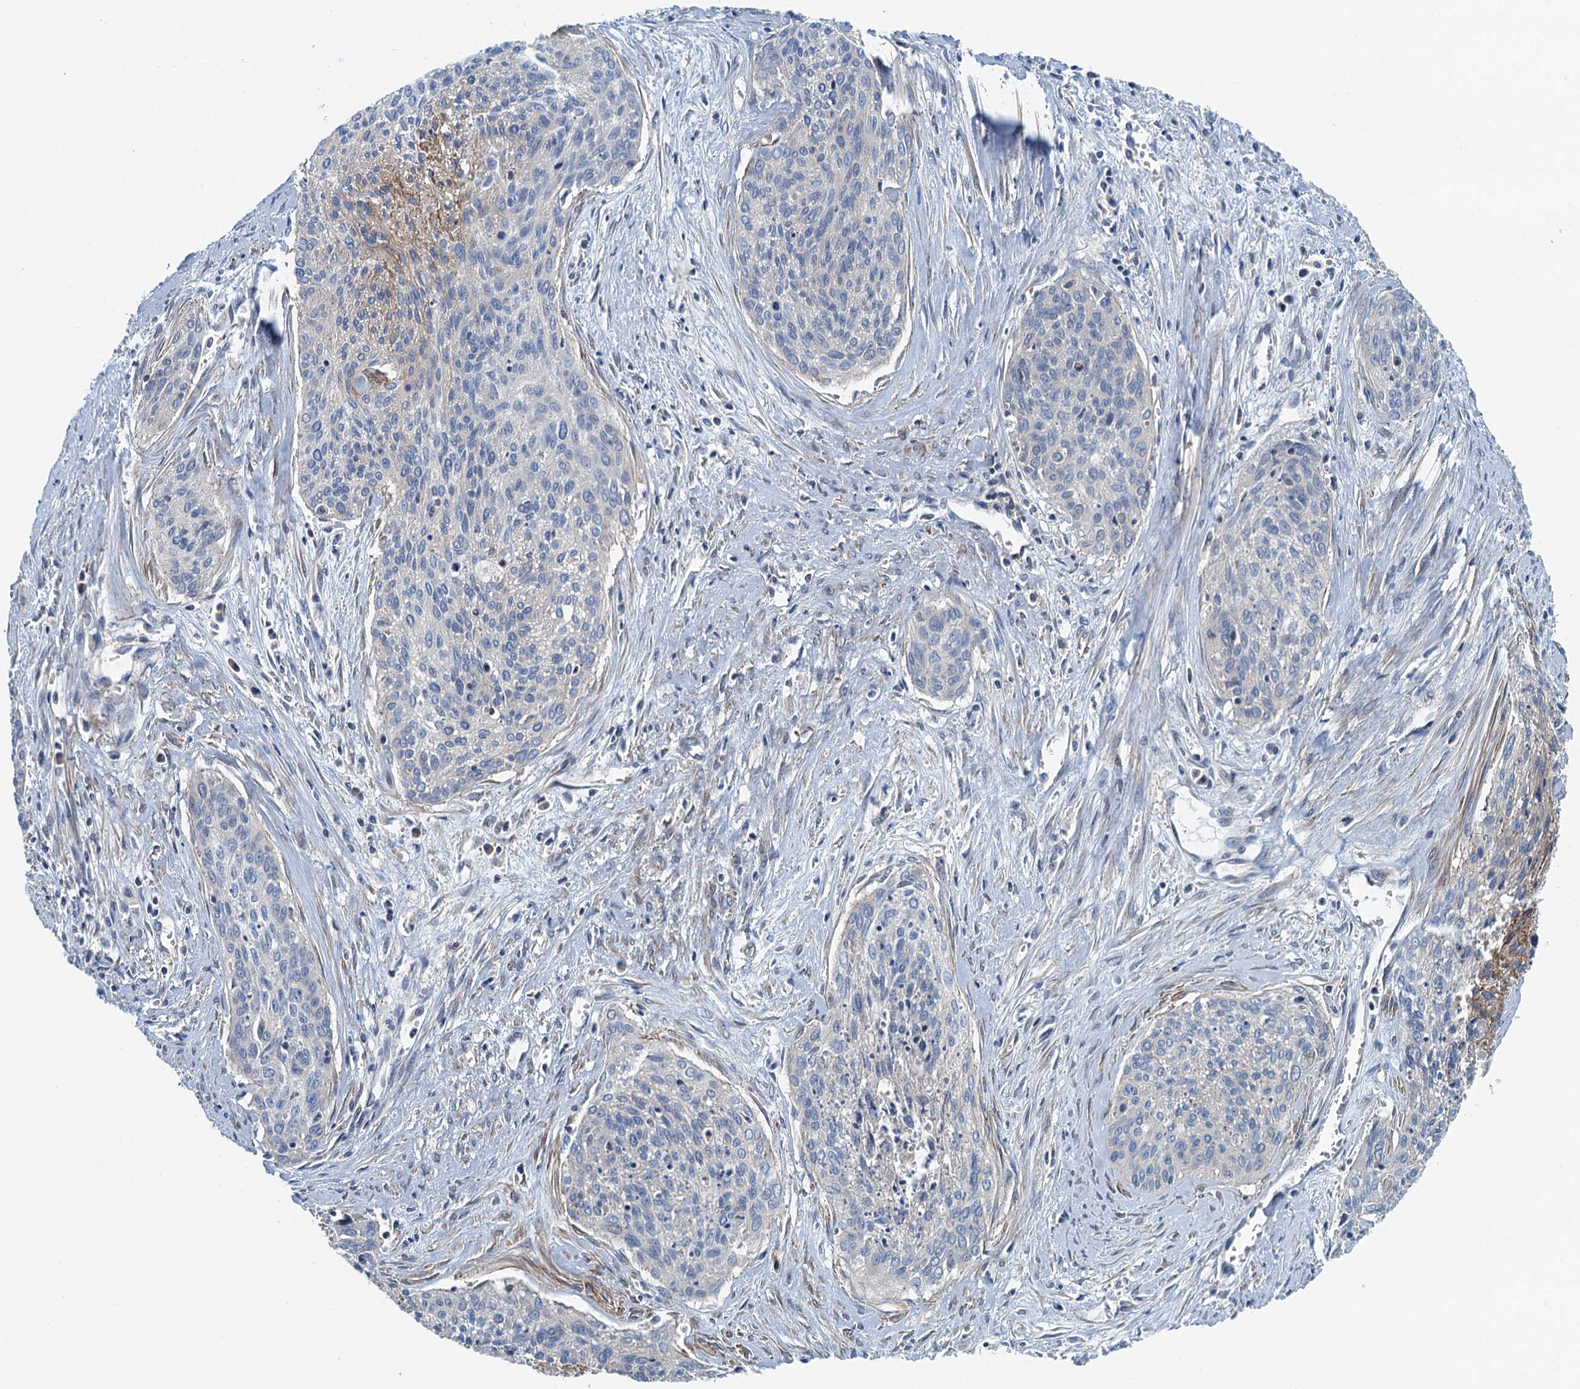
{"staining": {"intensity": "negative", "quantity": "none", "location": "none"}, "tissue": "cervical cancer", "cell_type": "Tumor cells", "image_type": "cancer", "snomed": [{"axis": "morphology", "description": "Squamous cell carcinoma, NOS"}, {"axis": "topography", "description": "Cervix"}], "caption": "Cervical cancer was stained to show a protein in brown. There is no significant positivity in tumor cells.", "gene": "PPP1R14D", "patient": {"sex": "female", "age": 55}}